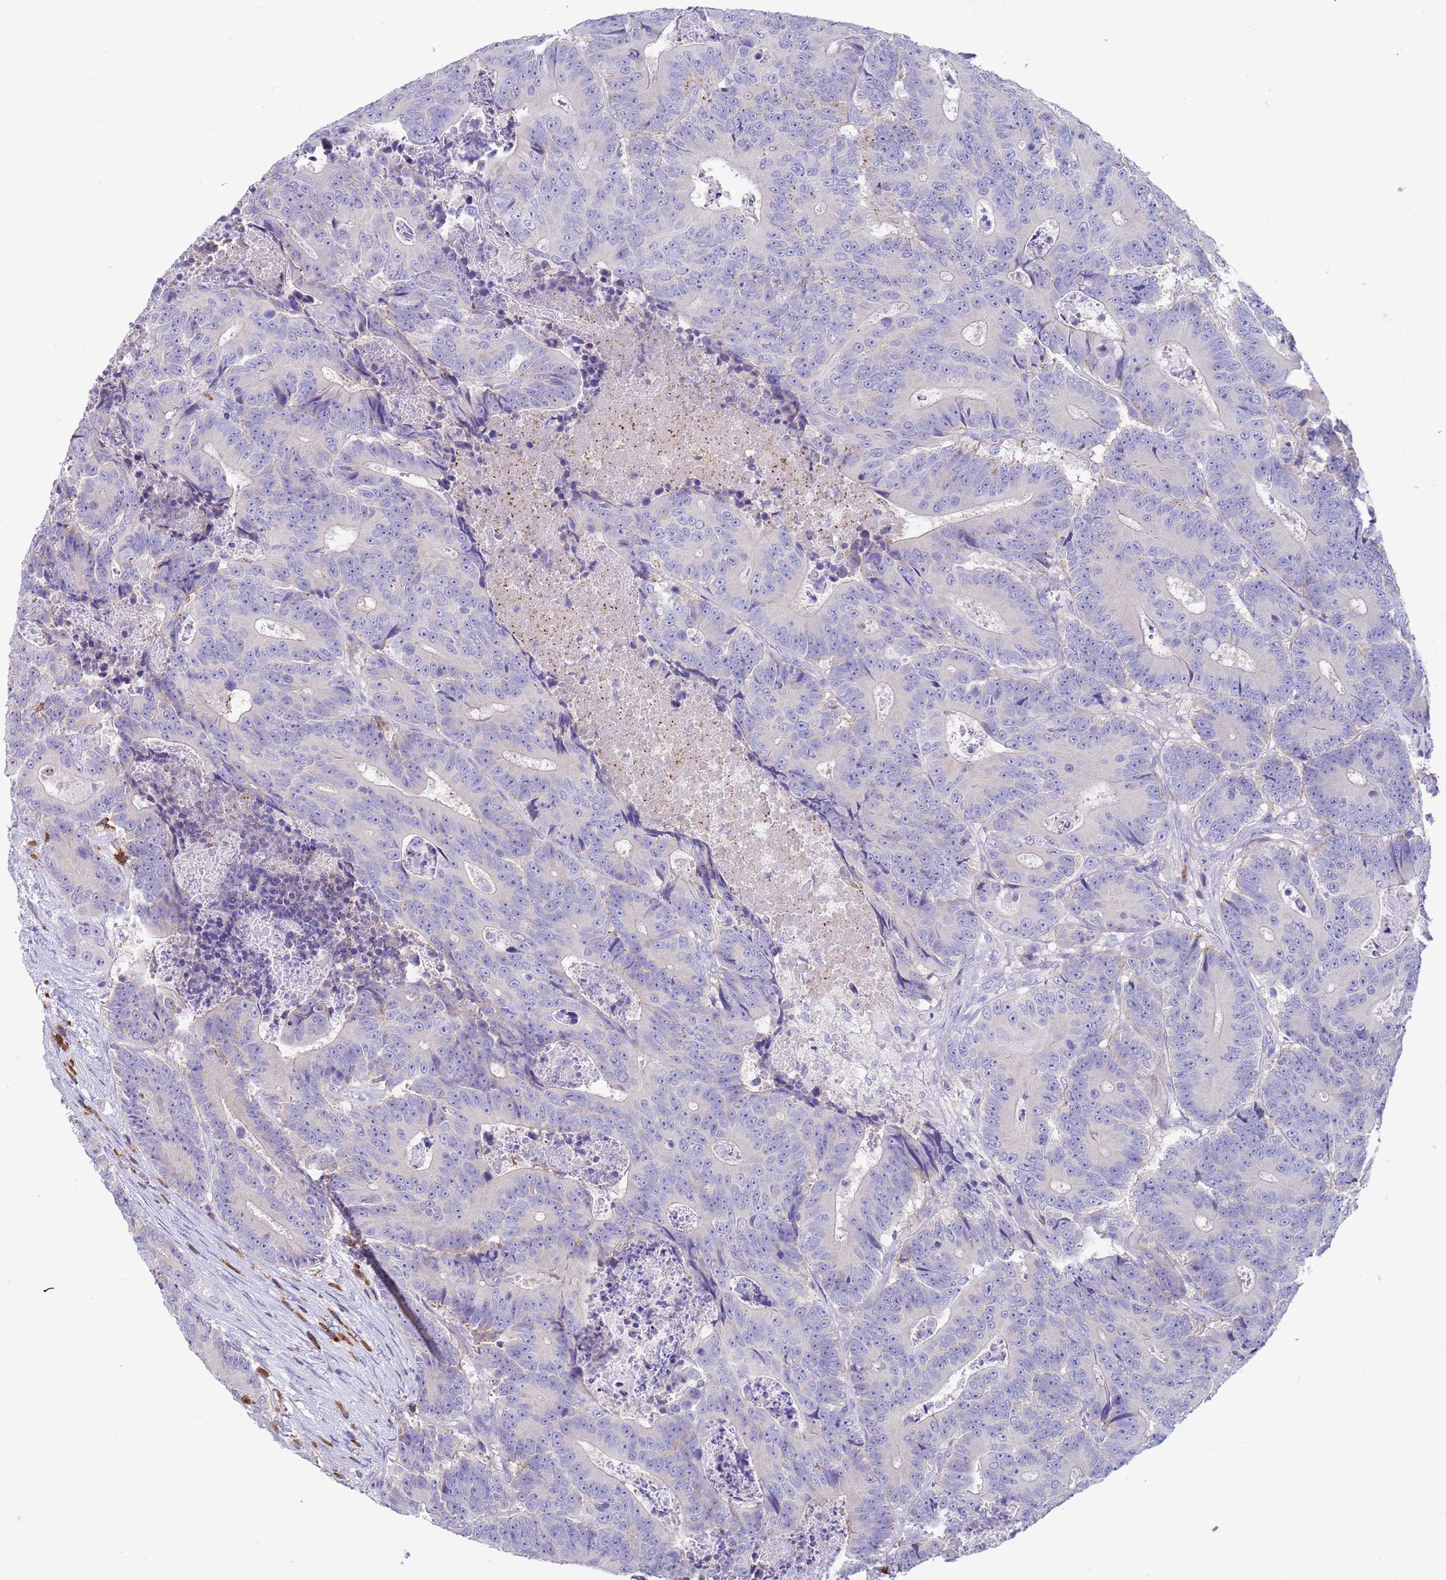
{"staining": {"intensity": "negative", "quantity": "none", "location": "none"}, "tissue": "colorectal cancer", "cell_type": "Tumor cells", "image_type": "cancer", "snomed": [{"axis": "morphology", "description": "Adenocarcinoma, NOS"}, {"axis": "topography", "description": "Colon"}], "caption": "Colorectal cancer (adenocarcinoma) stained for a protein using IHC reveals no expression tumor cells.", "gene": "TYW1", "patient": {"sex": "male", "age": 83}}